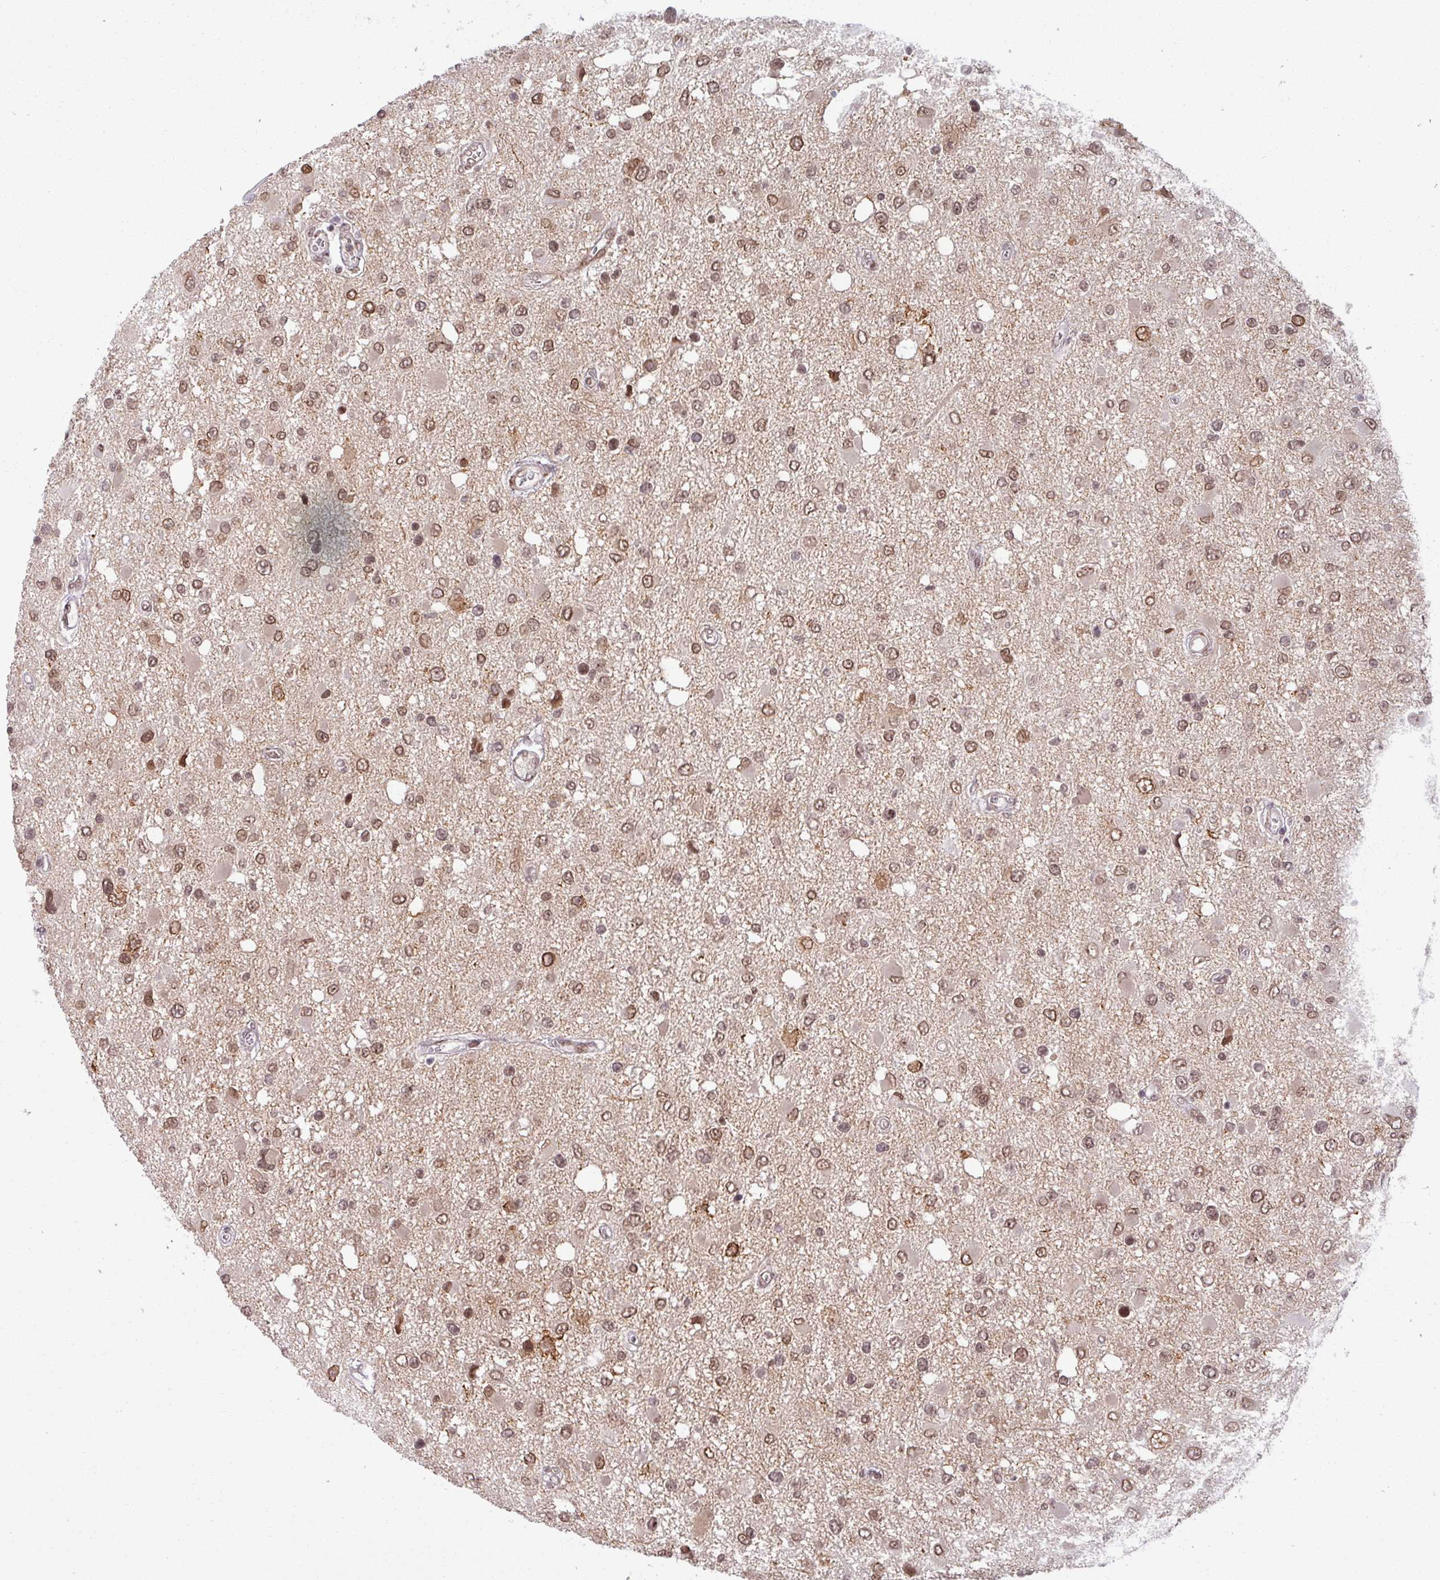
{"staining": {"intensity": "moderate", "quantity": ">75%", "location": "nuclear"}, "tissue": "glioma", "cell_type": "Tumor cells", "image_type": "cancer", "snomed": [{"axis": "morphology", "description": "Glioma, malignant, High grade"}, {"axis": "topography", "description": "Brain"}], "caption": "A high-resolution histopathology image shows IHC staining of high-grade glioma (malignant), which demonstrates moderate nuclear positivity in approximately >75% of tumor cells.", "gene": "PTPN20", "patient": {"sex": "male", "age": 53}}